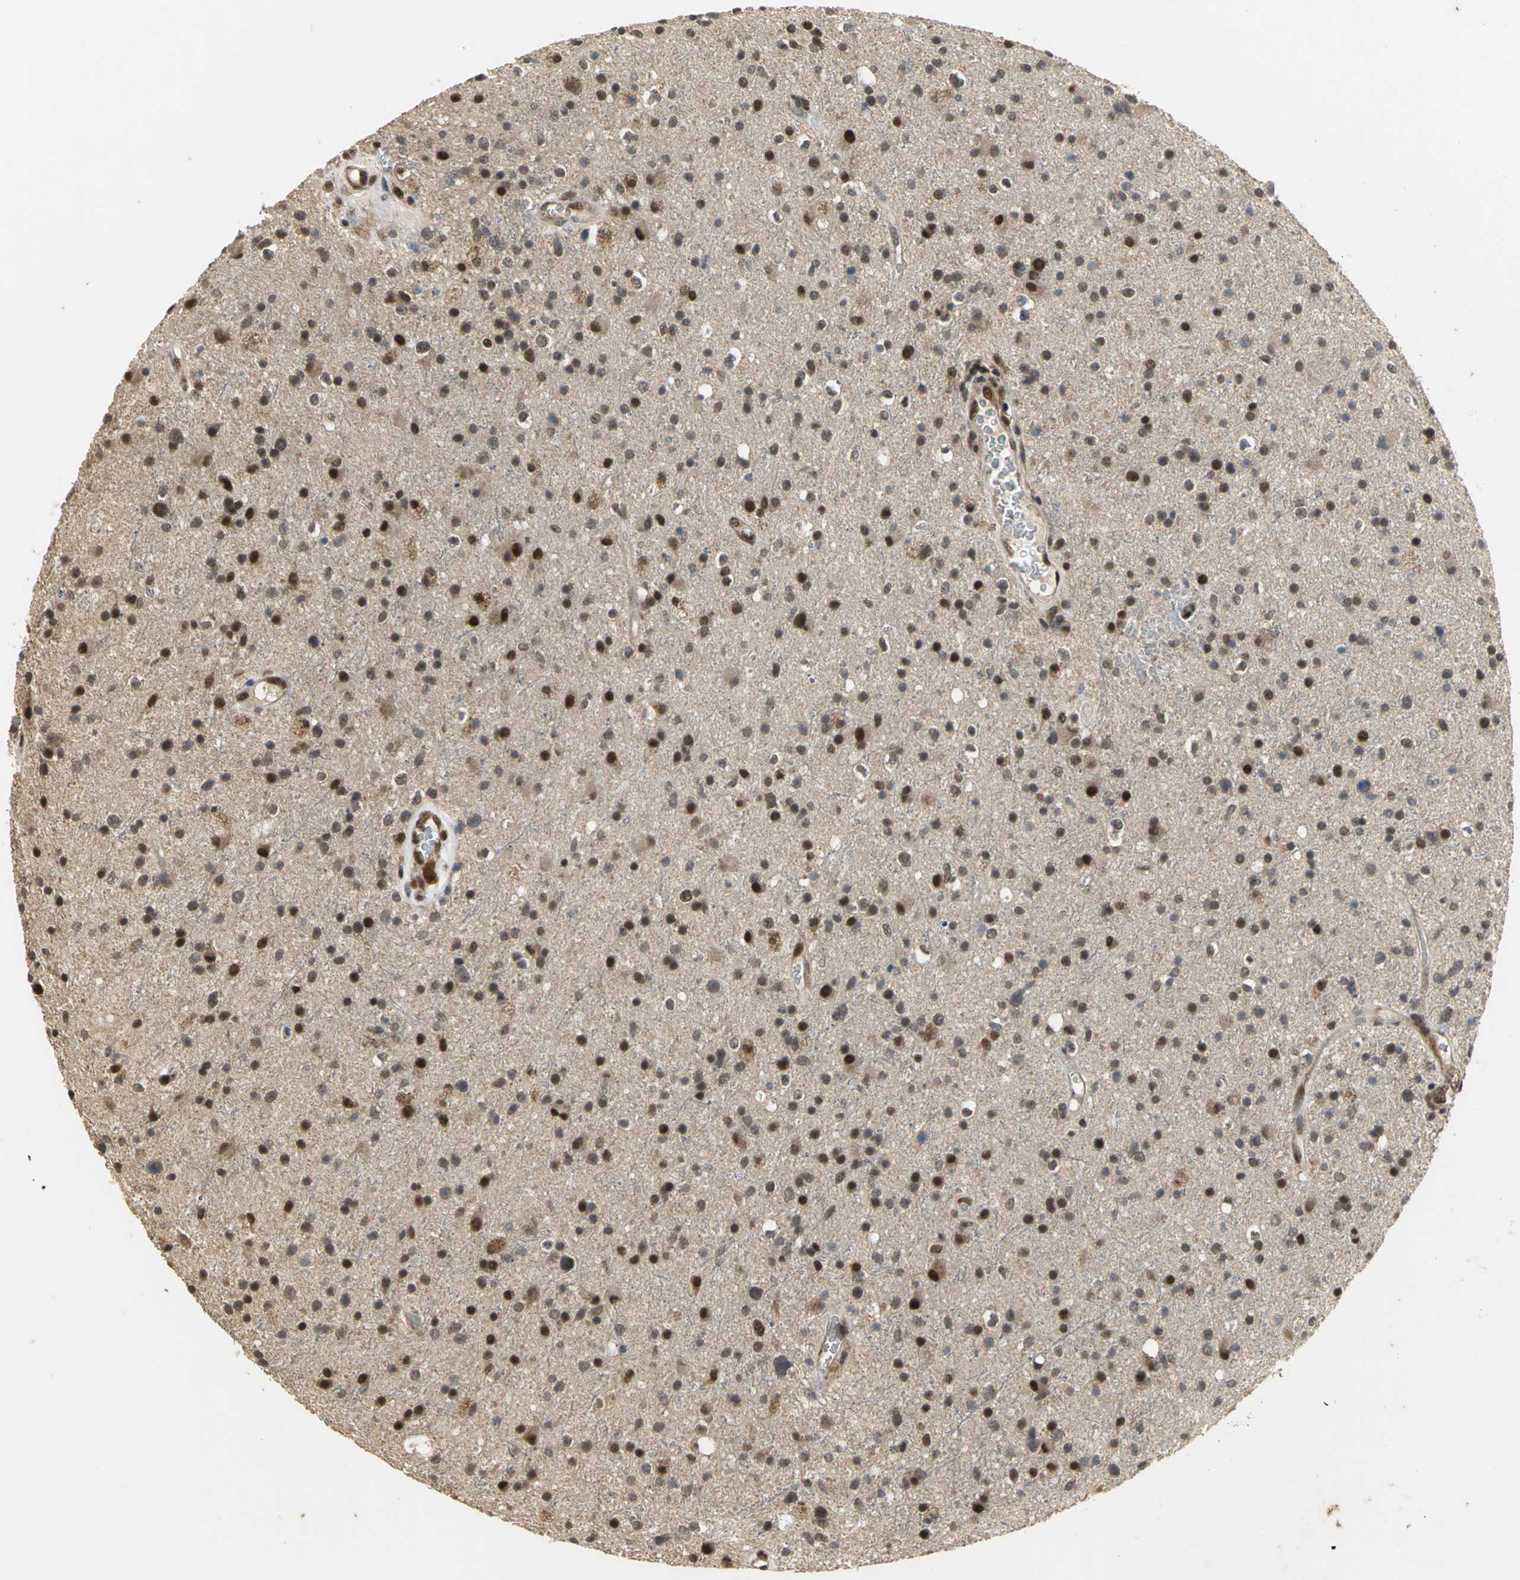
{"staining": {"intensity": "moderate", "quantity": "25%-75%", "location": "nuclear"}, "tissue": "glioma", "cell_type": "Tumor cells", "image_type": "cancer", "snomed": [{"axis": "morphology", "description": "Glioma, malignant, High grade"}, {"axis": "topography", "description": "Brain"}], "caption": "A brown stain shows moderate nuclear staining of a protein in human malignant high-grade glioma tumor cells.", "gene": "NOTCH3", "patient": {"sex": "male", "age": 33}}